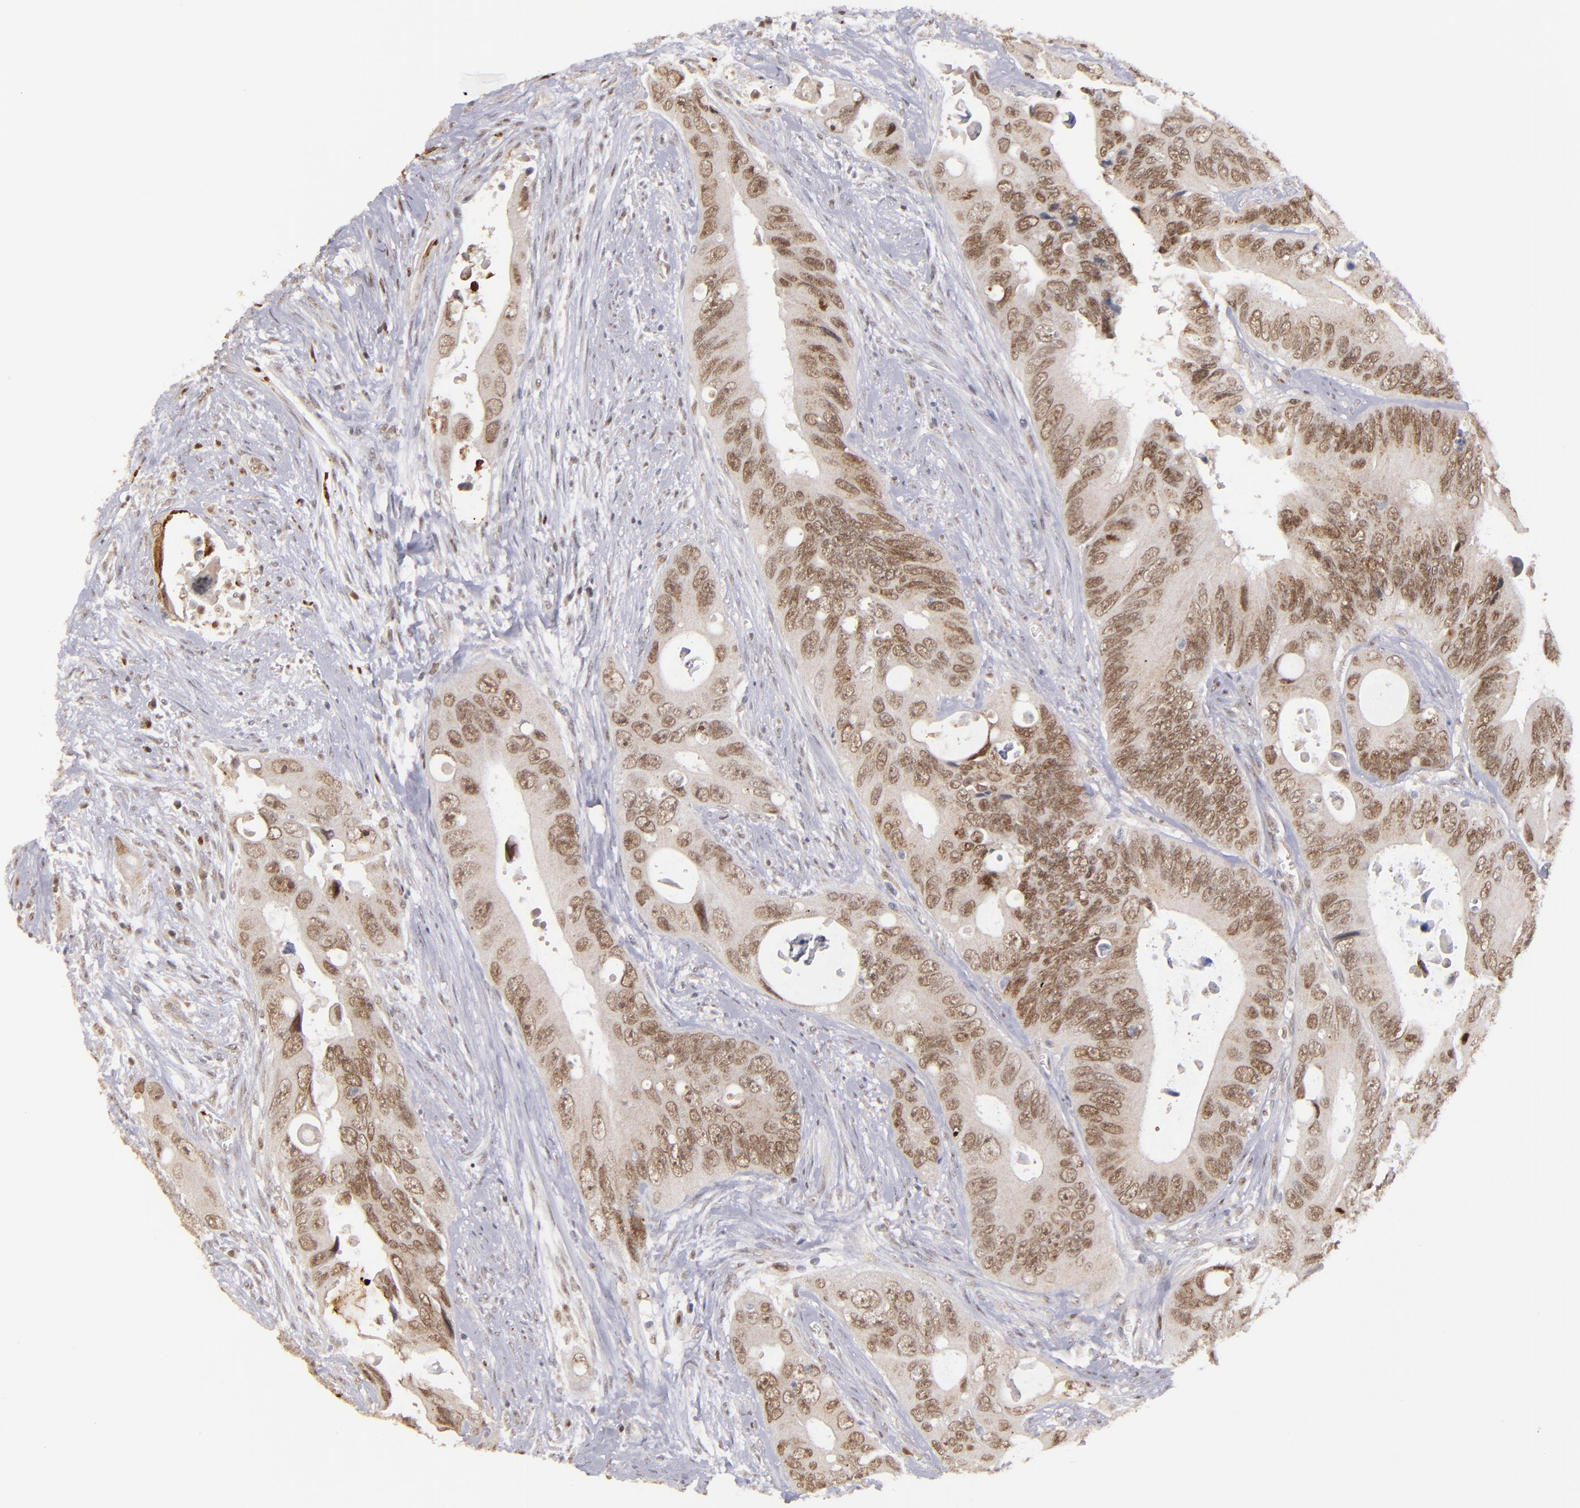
{"staining": {"intensity": "moderate", "quantity": ">75%", "location": "nuclear"}, "tissue": "colorectal cancer", "cell_type": "Tumor cells", "image_type": "cancer", "snomed": [{"axis": "morphology", "description": "Adenocarcinoma, NOS"}, {"axis": "topography", "description": "Rectum"}], "caption": "Protein analysis of colorectal adenocarcinoma tissue reveals moderate nuclear expression in approximately >75% of tumor cells.", "gene": "RREB1", "patient": {"sex": "male", "age": 70}}